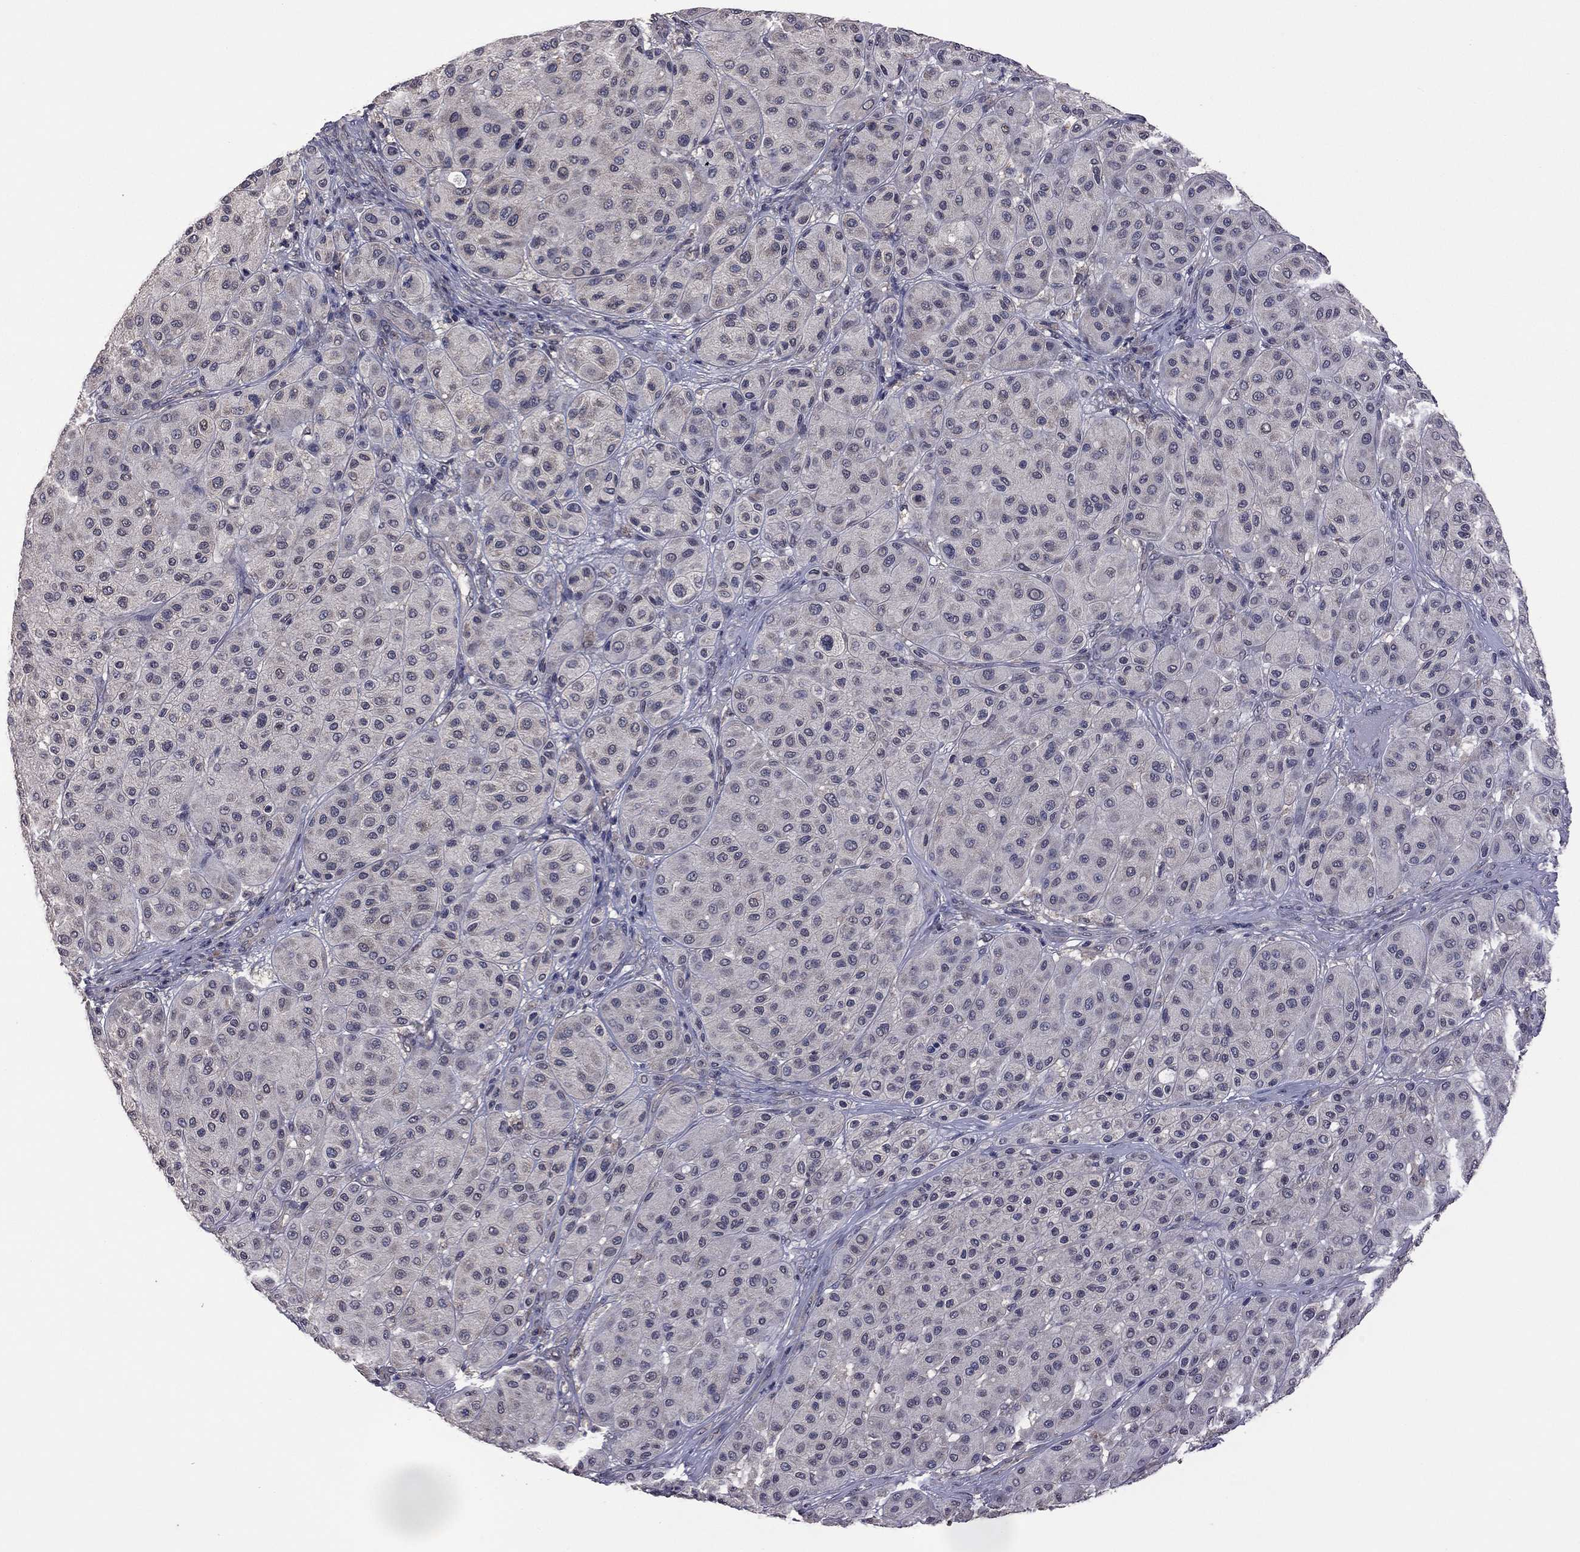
{"staining": {"intensity": "negative", "quantity": "none", "location": "none"}, "tissue": "melanoma", "cell_type": "Tumor cells", "image_type": "cancer", "snomed": [{"axis": "morphology", "description": "Malignant melanoma, Metastatic site"}, {"axis": "topography", "description": "Smooth muscle"}], "caption": "Immunohistochemistry (IHC) photomicrograph of human malignant melanoma (metastatic site) stained for a protein (brown), which exhibits no positivity in tumor cells. (DAB IHC, high magnification).", "gene": "TSNARE1", "patient": {"sex": "male", "age": 41}}